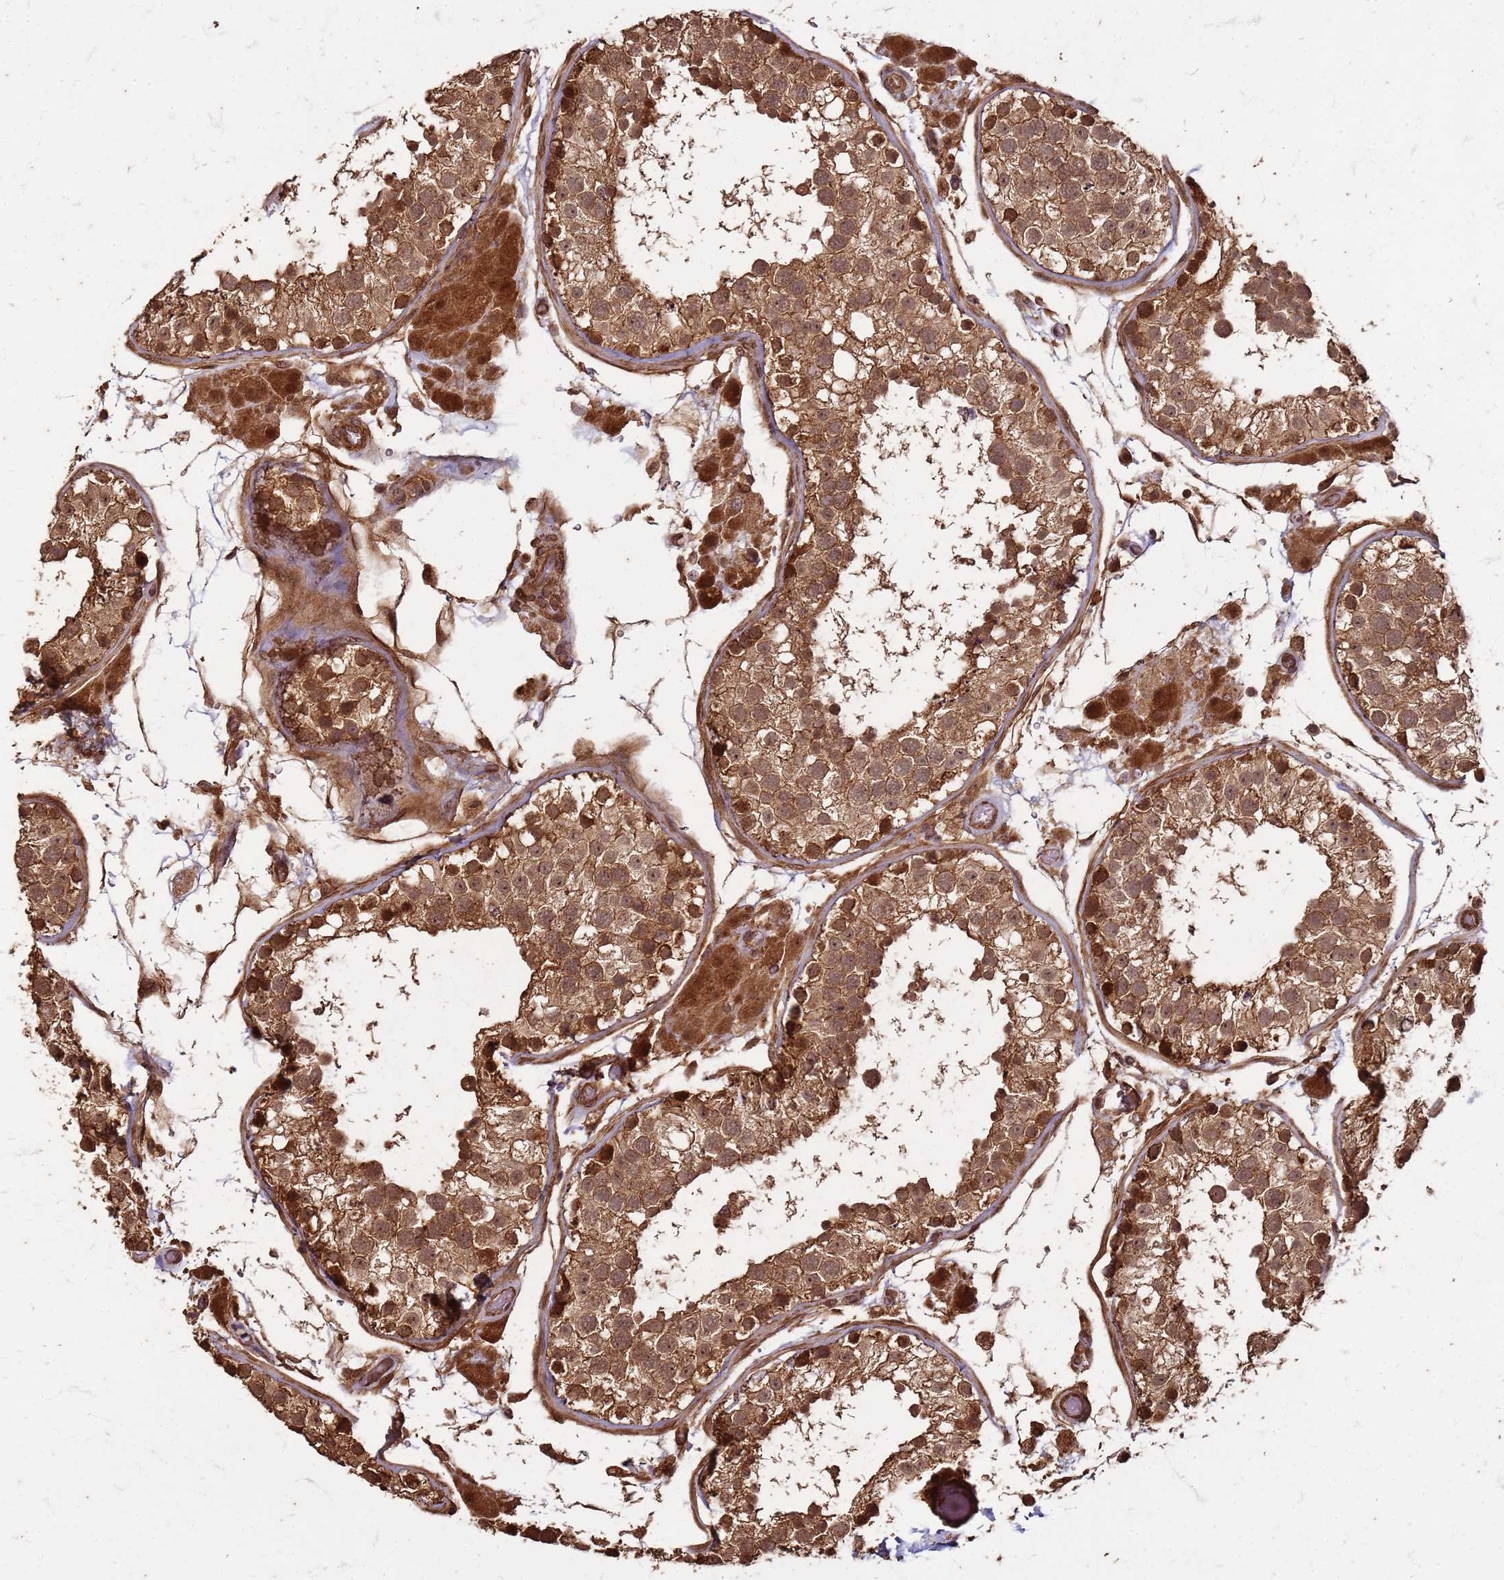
{"staining": {"intensity": "strong", "quantity": ">75%", "location": "cytoplasmic/membranous,nuclear"}, "tissue": "testis", "cell_type": "Cells in seminiferous ducts", "image_type": "normal", "snomed": [{"axis": "morphology", "description": "Normal tissue, NOS"}, {"axis": "topography", "description": "Testis"}], "caption": "Immunohistochemistry micrograph of unremarkable testis stained for a protein (brown), which displays high levels of strong cytoplasmic/membranous,nuclear positivity in approximately >75% of cells in seminiferous ducts.", "gene": "KIF26A", "patient": {"sex": "male", "age": 26}}